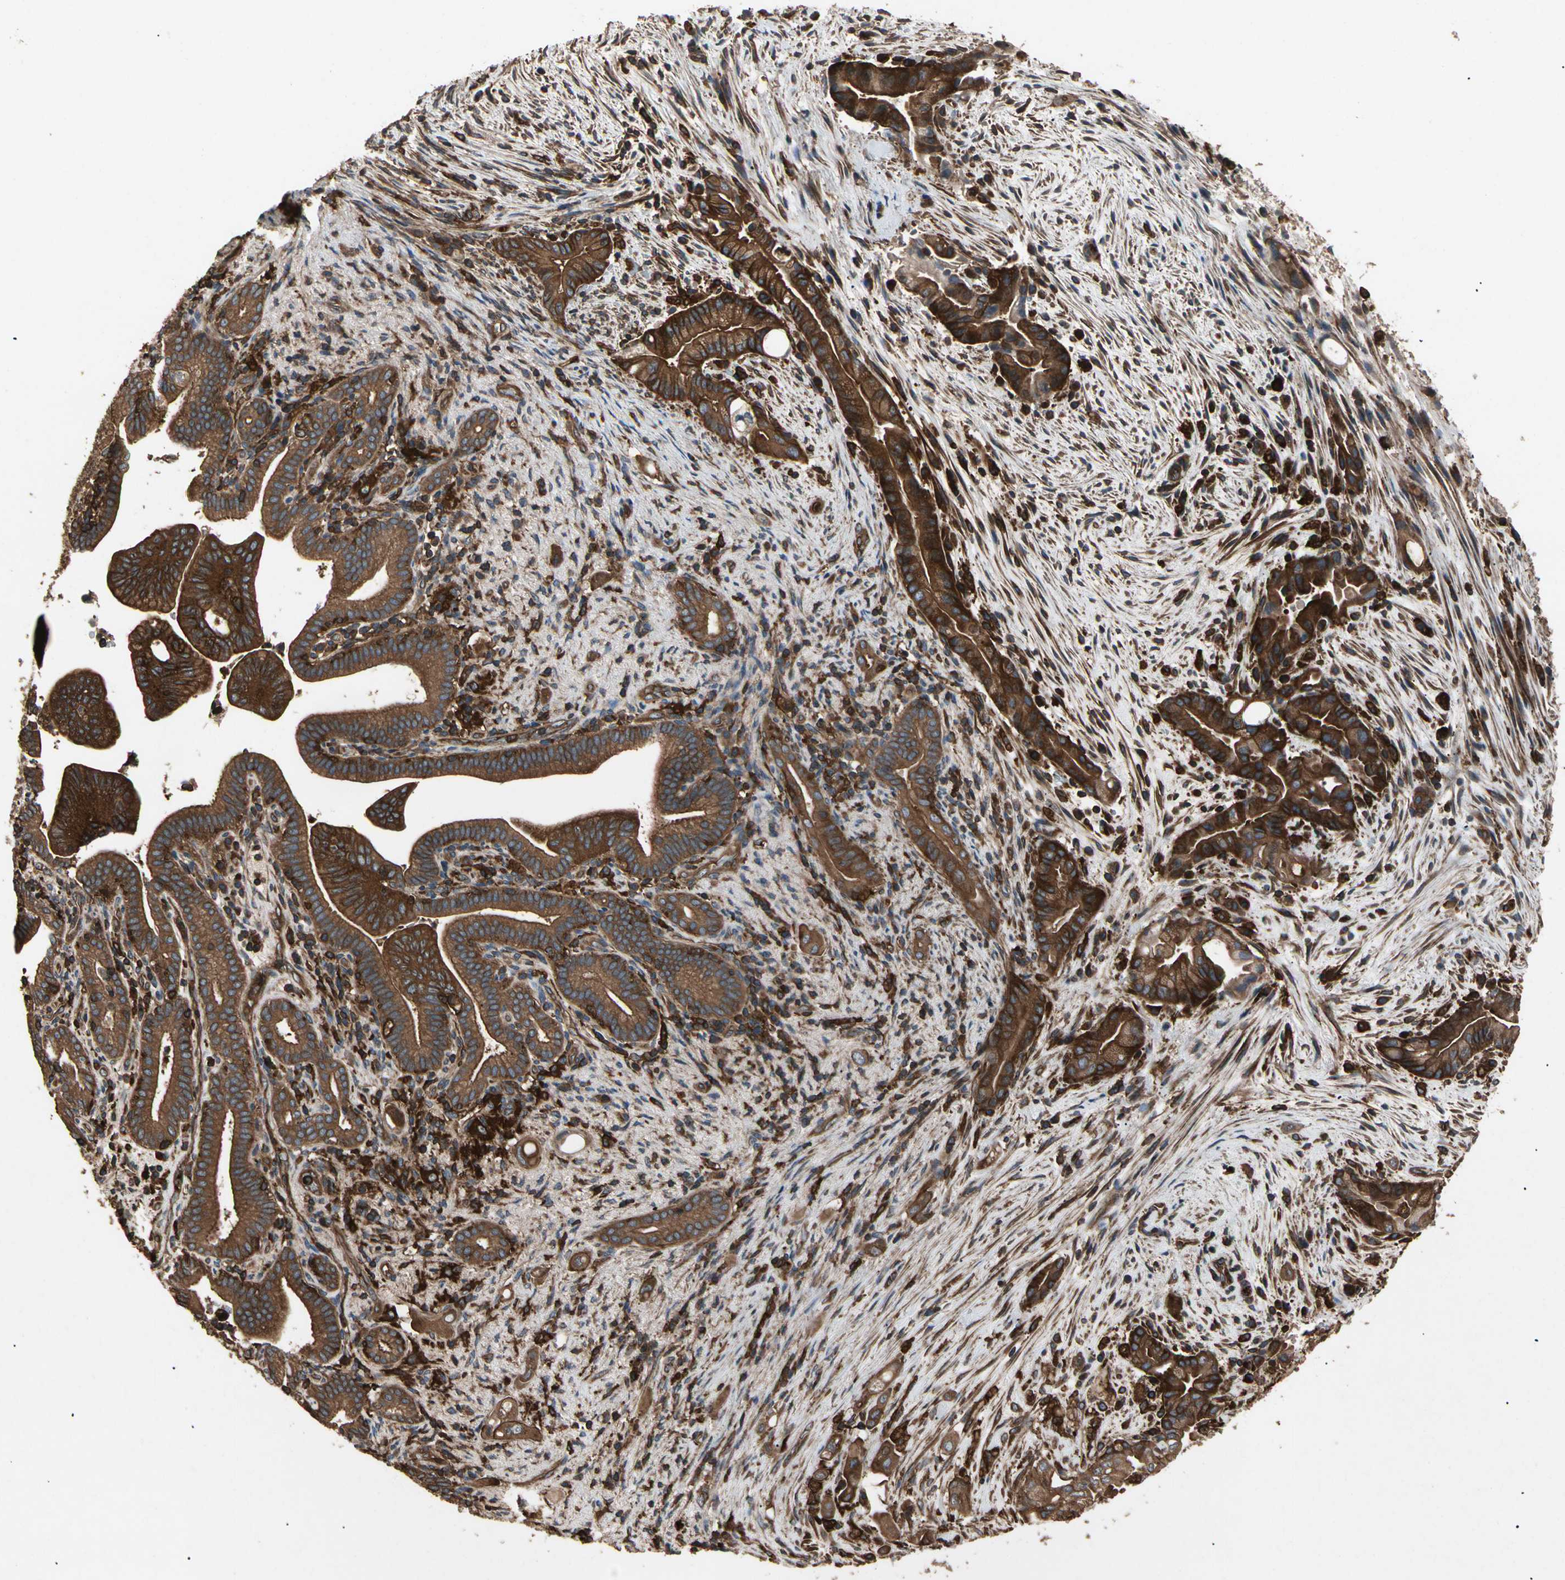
{"staining": {"intensity": "strong", "quantity": ">75%", "location": "cytoplasmic/membranous"}, "tissue": "liver cancer", "cell_type": "Tumor cells", "image_type": "cancer", "snomed": [{"axis": "morphology", "description": "Cholangiocarcinoma"}, {"axis": "topography", "description": "Liver"}], "caption": "Human cholangiocarcinoma (liver) stained with a brown dye displays strong cytoplasmic/membranous positive expression in about >75% of tumor cells.", "gene": "AGBL2", "patient": {"sex": "female", "age": 68}}